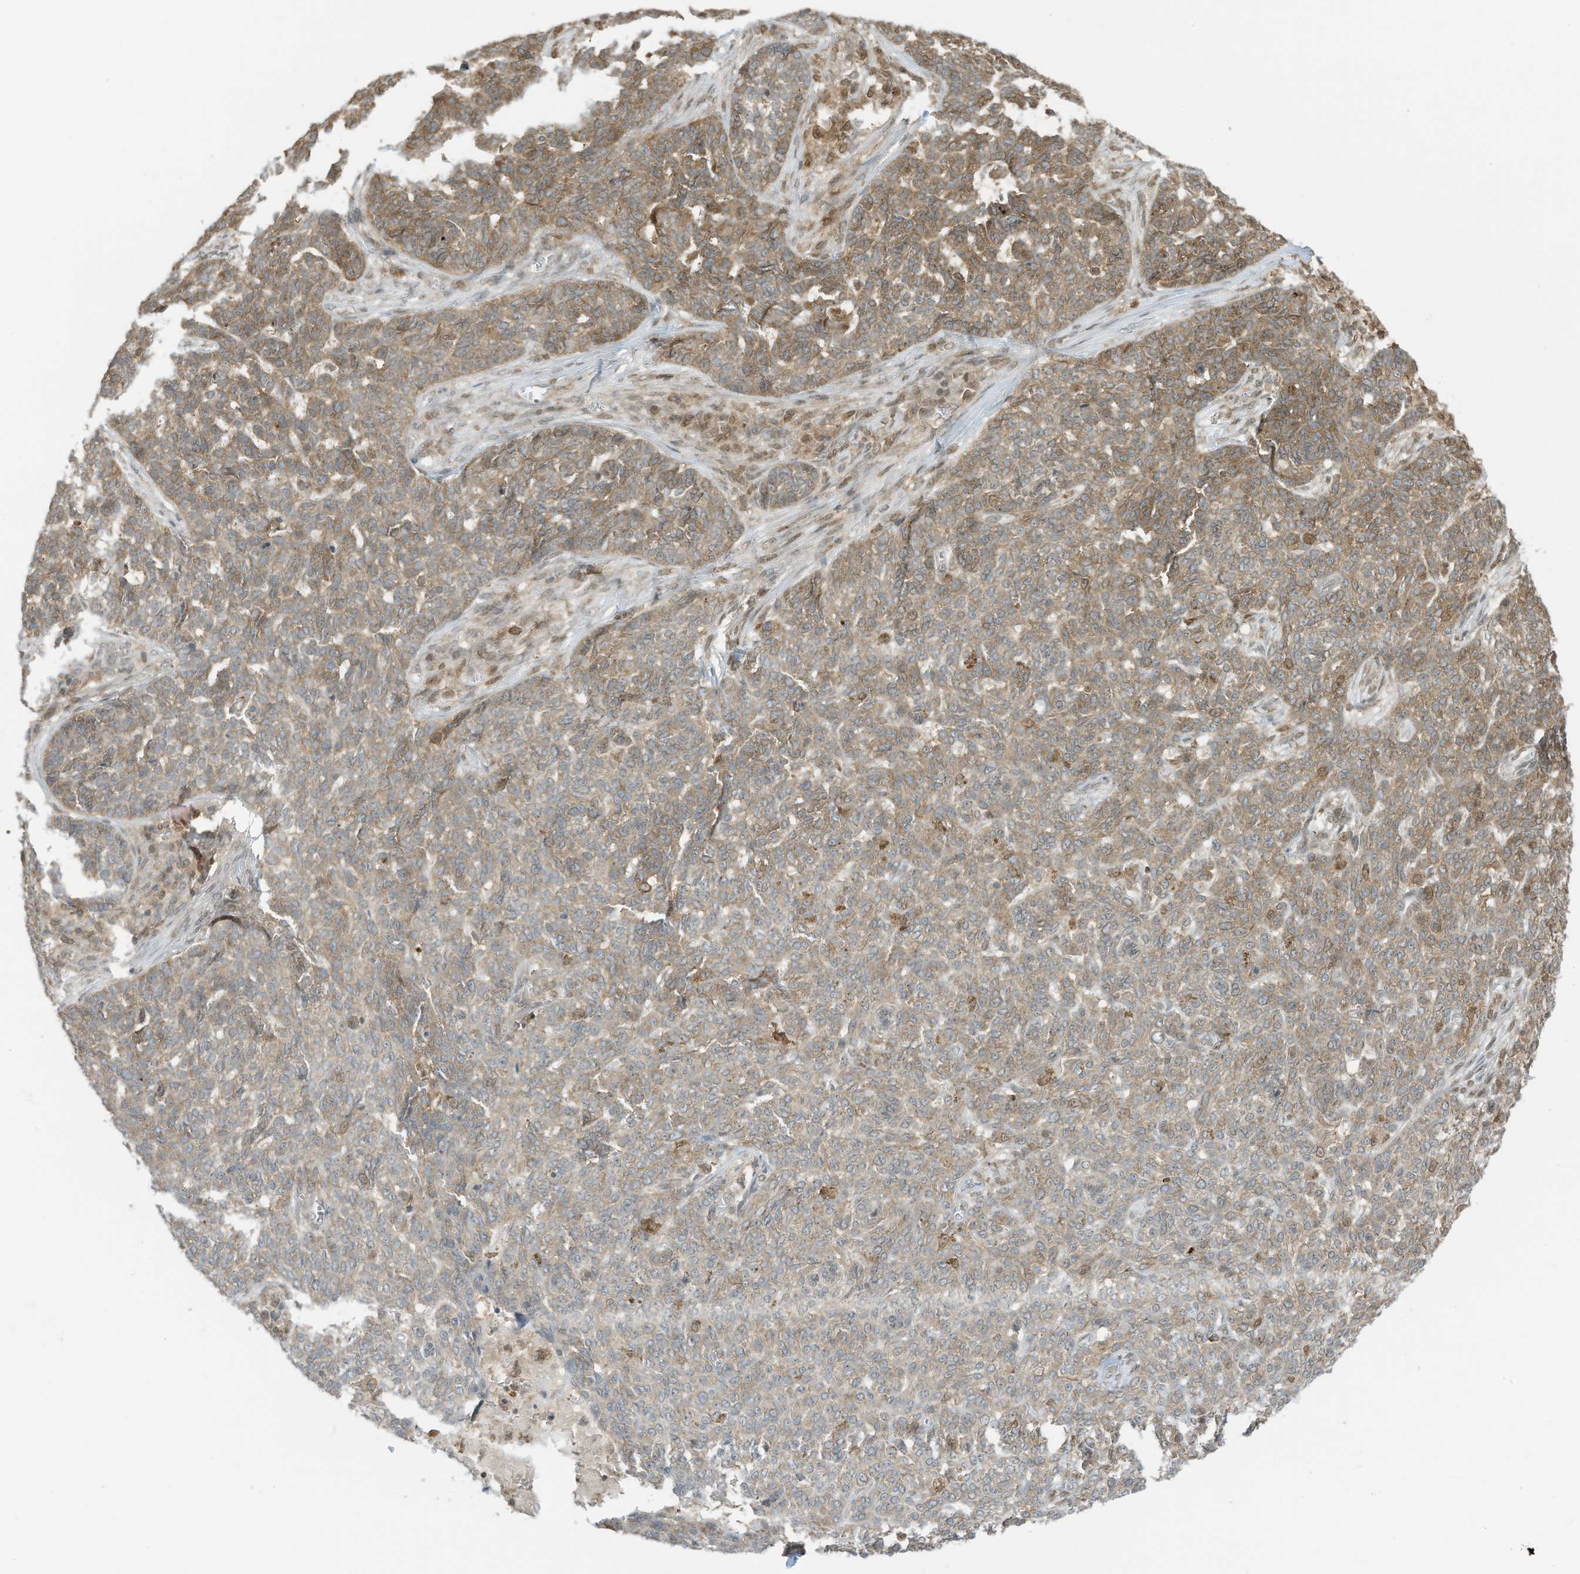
{"staining": {"intensity": "moderate", "quantity": "<25%", "location": "cytoplasmic/membranous"}, "tissue": "skin cancer", "cell_type": "Tumor cells", "image_type": "cancer", "snomed": [{"axis": "morphology", "description": "Basal cell carcinoma"}, {"axis": "topography", "description": "Skin"}], "caption": "Skin basal cell carcinoma stained for a protein shows moderate cytoplasmic/membranous positivity in tumor cells.", "gene": "KPNB1", "patient": {"sex": "male", "age": 85}}